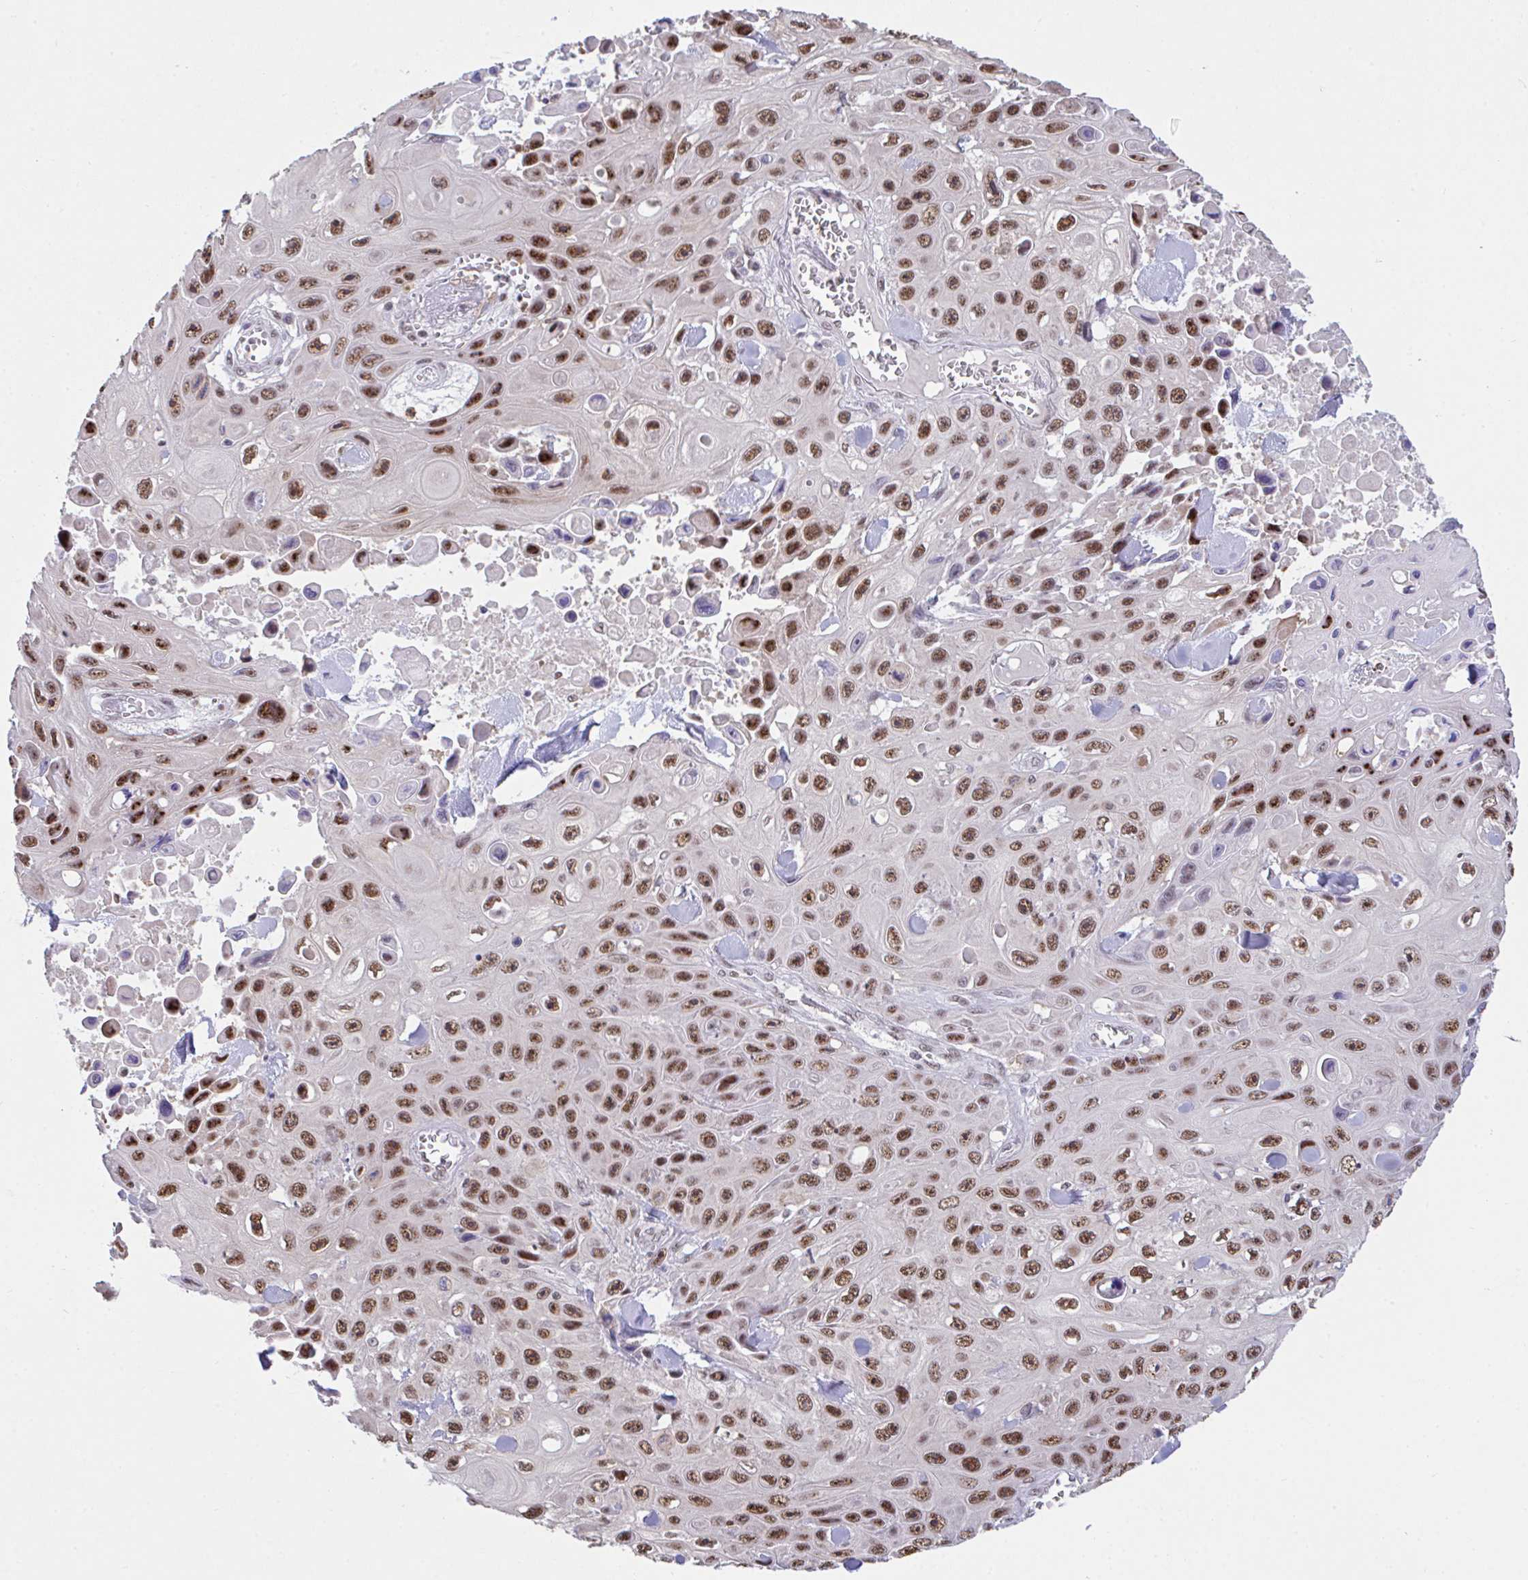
{"staining": {"intensity": "strong", "quantity": ">75%", "location": "nuclear"}, "tissue": "skin cancer", "cell_type": "Tumor cells", "image_type": "cancer", "snomed": [{"axis": "morphology", "description": "Squamous cell carcinoma, NOS"}, {"axis": "topography", "description": "Skin"}], "caption": "Immunohistochemistry micrograph of squamous cell carcinoma (skin) stained for a protein (brown), which displays high levels of strong nuclear expression in approximately >75% of tumor cells.", "gene": "OR6K3", "patient": {"sex": "male", "age": 82}}